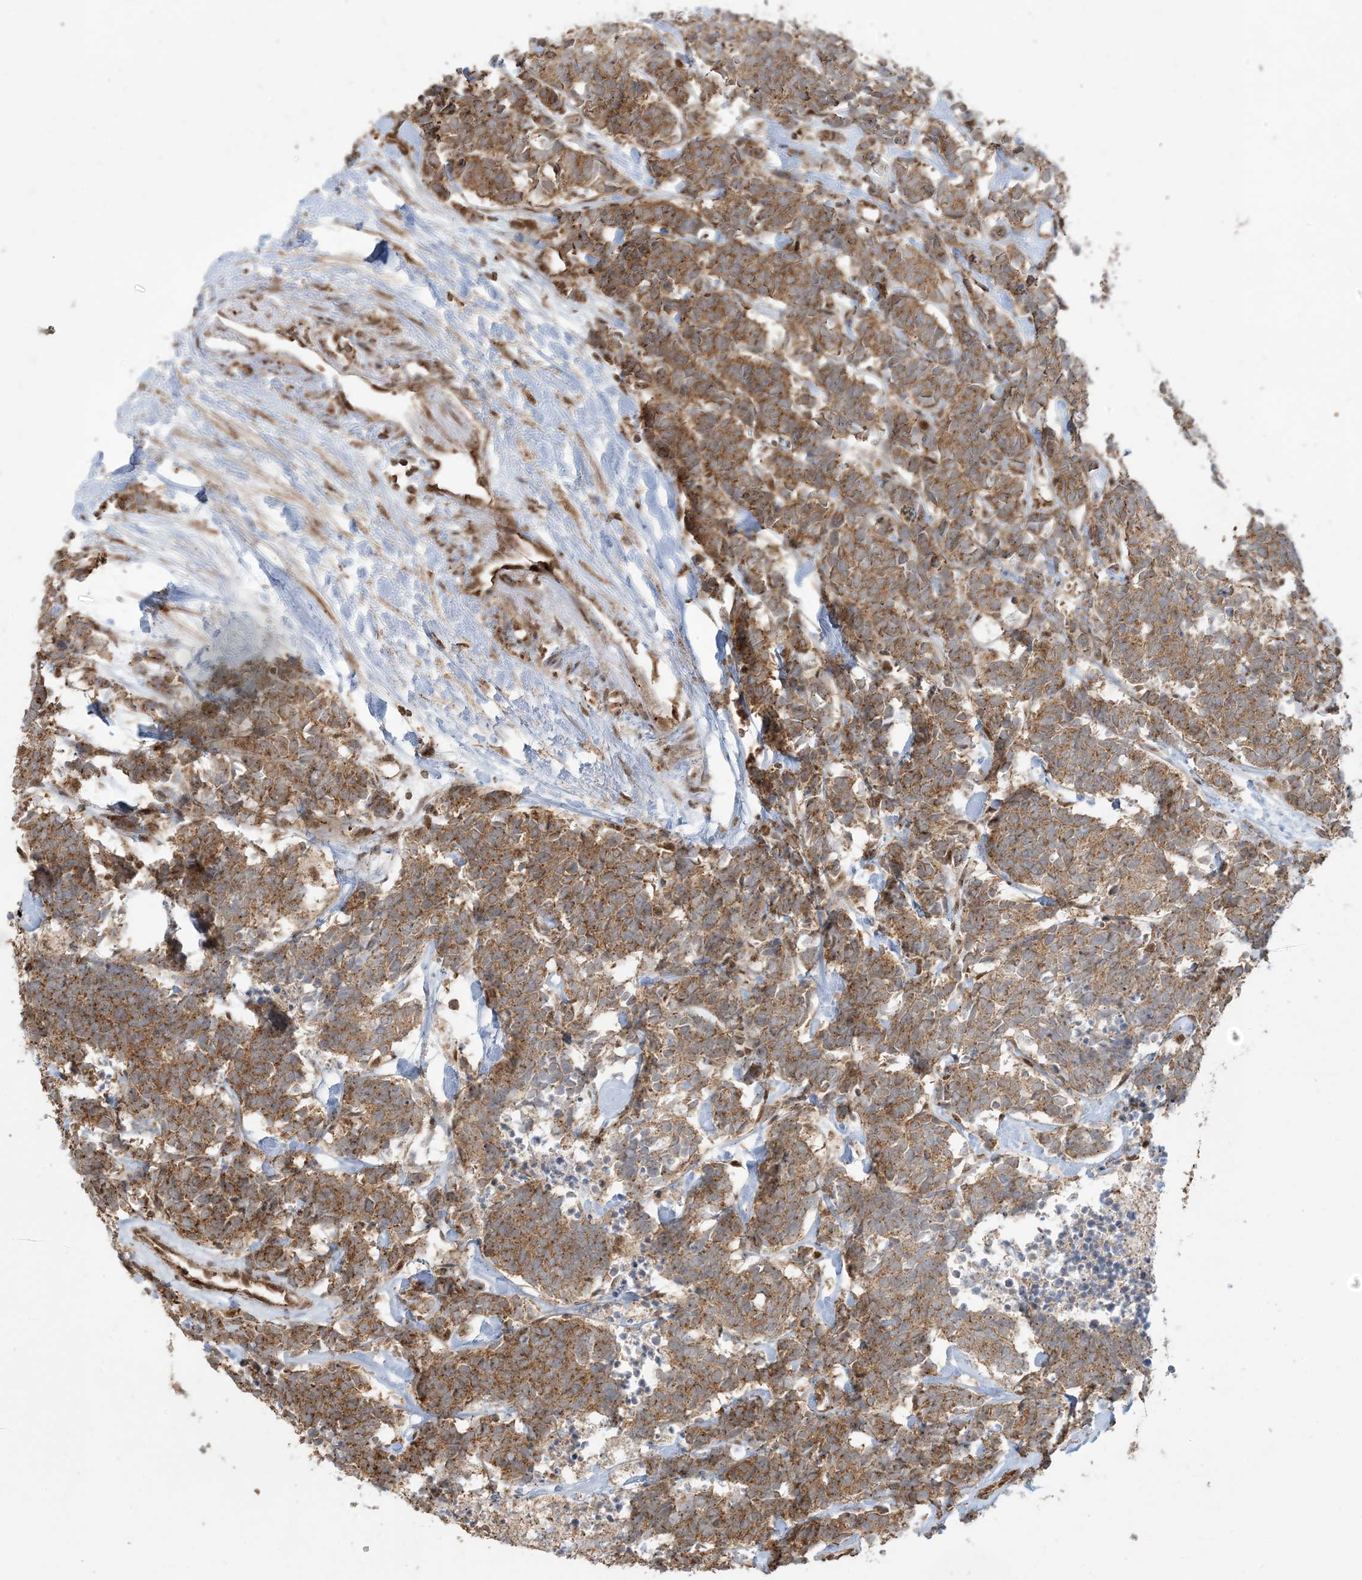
{"staining": {"intensity": "moderate", "quantity": ">75%", "location": "cytoplasmic/membranous"}, "tissue": "carcinoid", "cell_type": "Tumor cells", "image_type": "cancer", "snomed": [{"axis": "morphology", "description": "Carcinoma, NOS"}, {"axis": "morphology", "description": "Carcinoid, malignant, NOS"}, {"axis": "topography", "description": "Urinary bladder"}], "caption": "Malignant carcinoid stained with a brown dye displays moderate cytoplasmic/membranous positive staining in about >75% of tumor cells.", "gene": "ABCF3", "patient": {"sex": "male", "age": 57}}